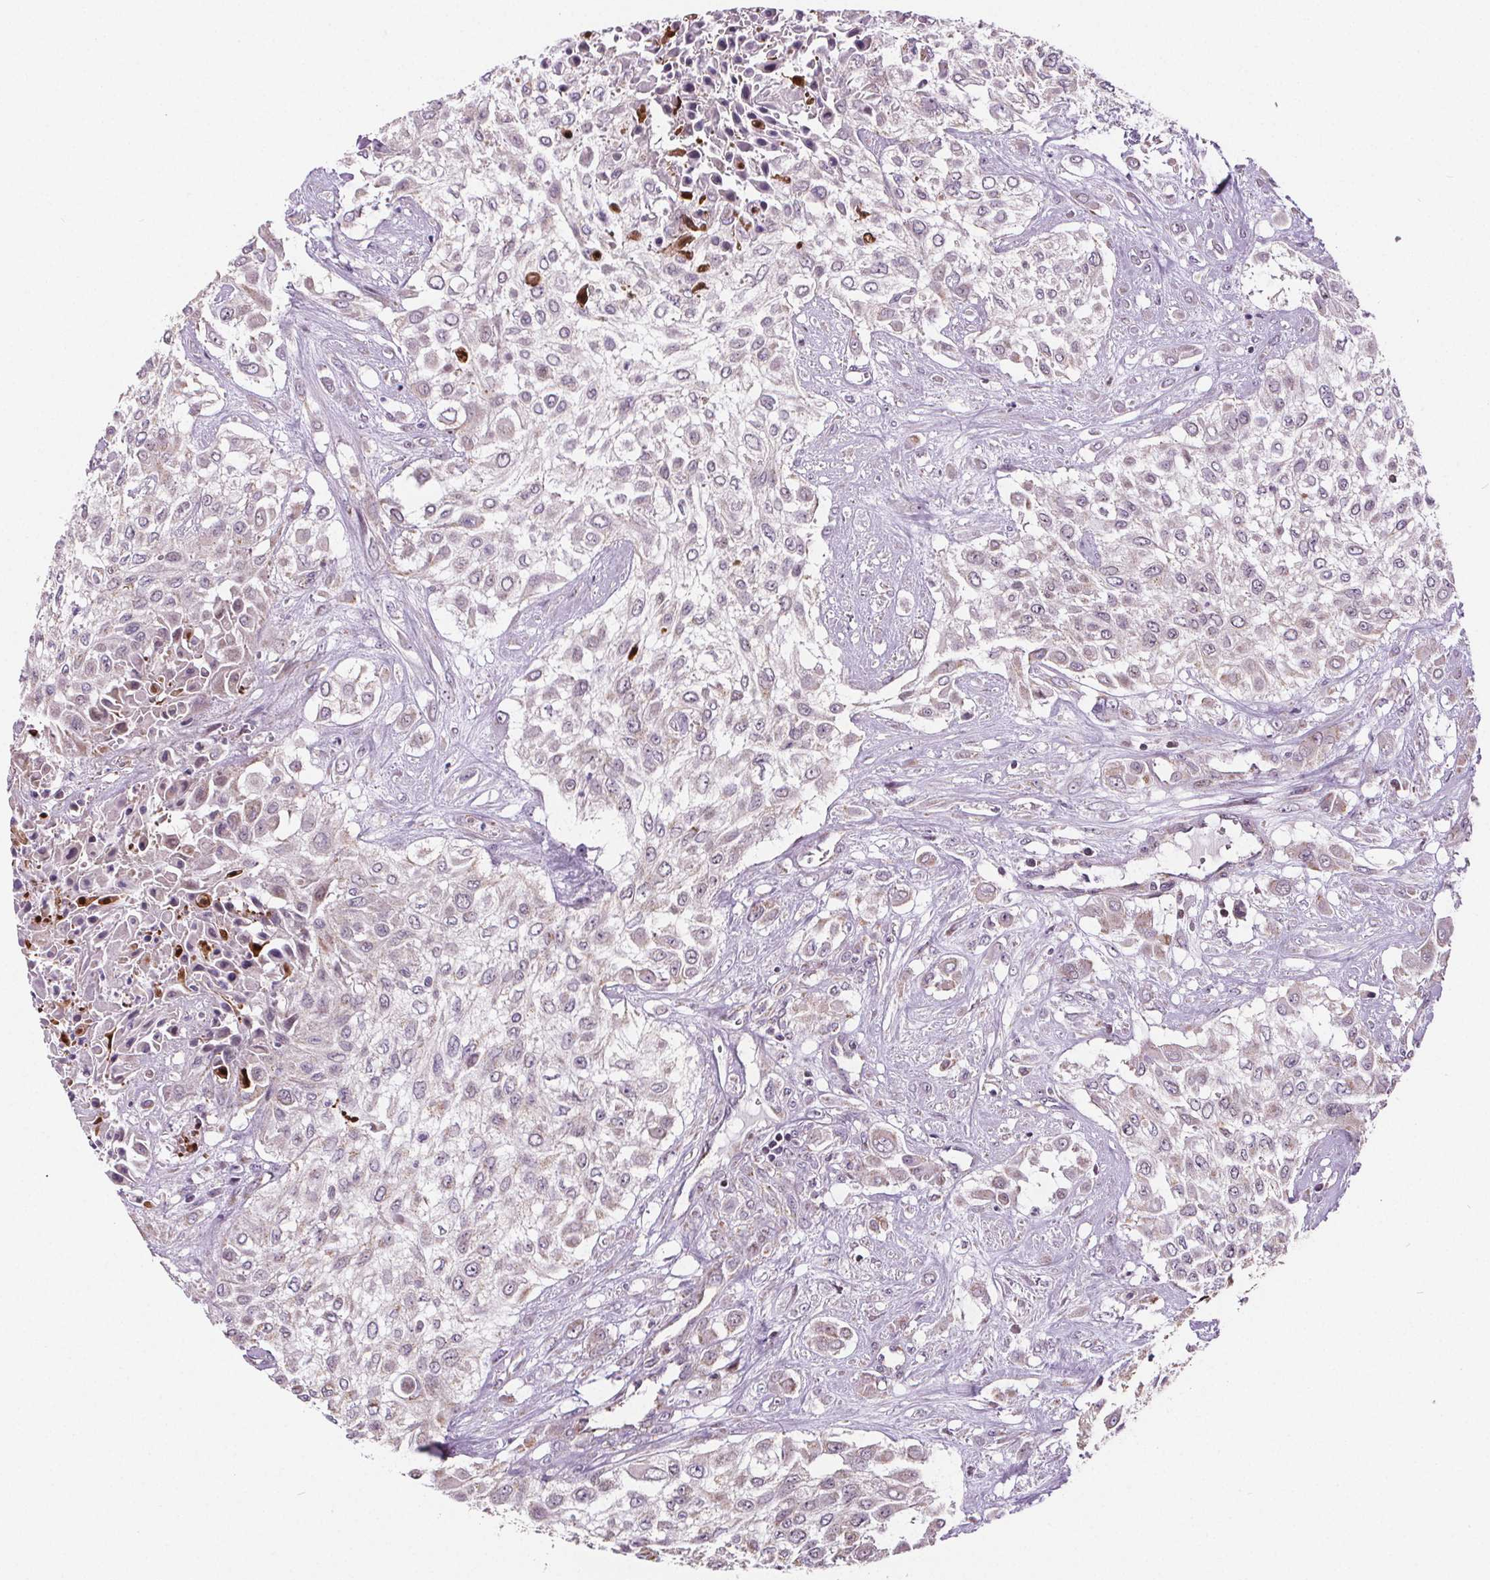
{"staining": {"intensity": "negative", "quantity": "none", "location": "none"}, "tissue": "urothelial cancer", "cell_type": "Tumor cells", "image_type": "cancer", "snomed": [{"axis": "morphology", "description": "Urothelial carcinoma, High grade"}, {"axis": "topography", "description": "Urinary bladder"}], "caption": "An image of urothelial cancer stained for a protein reveals no brown staining in tumor cells.", "gene": "SUCLA2", "patient": {"sex": "male", "age": 57}}